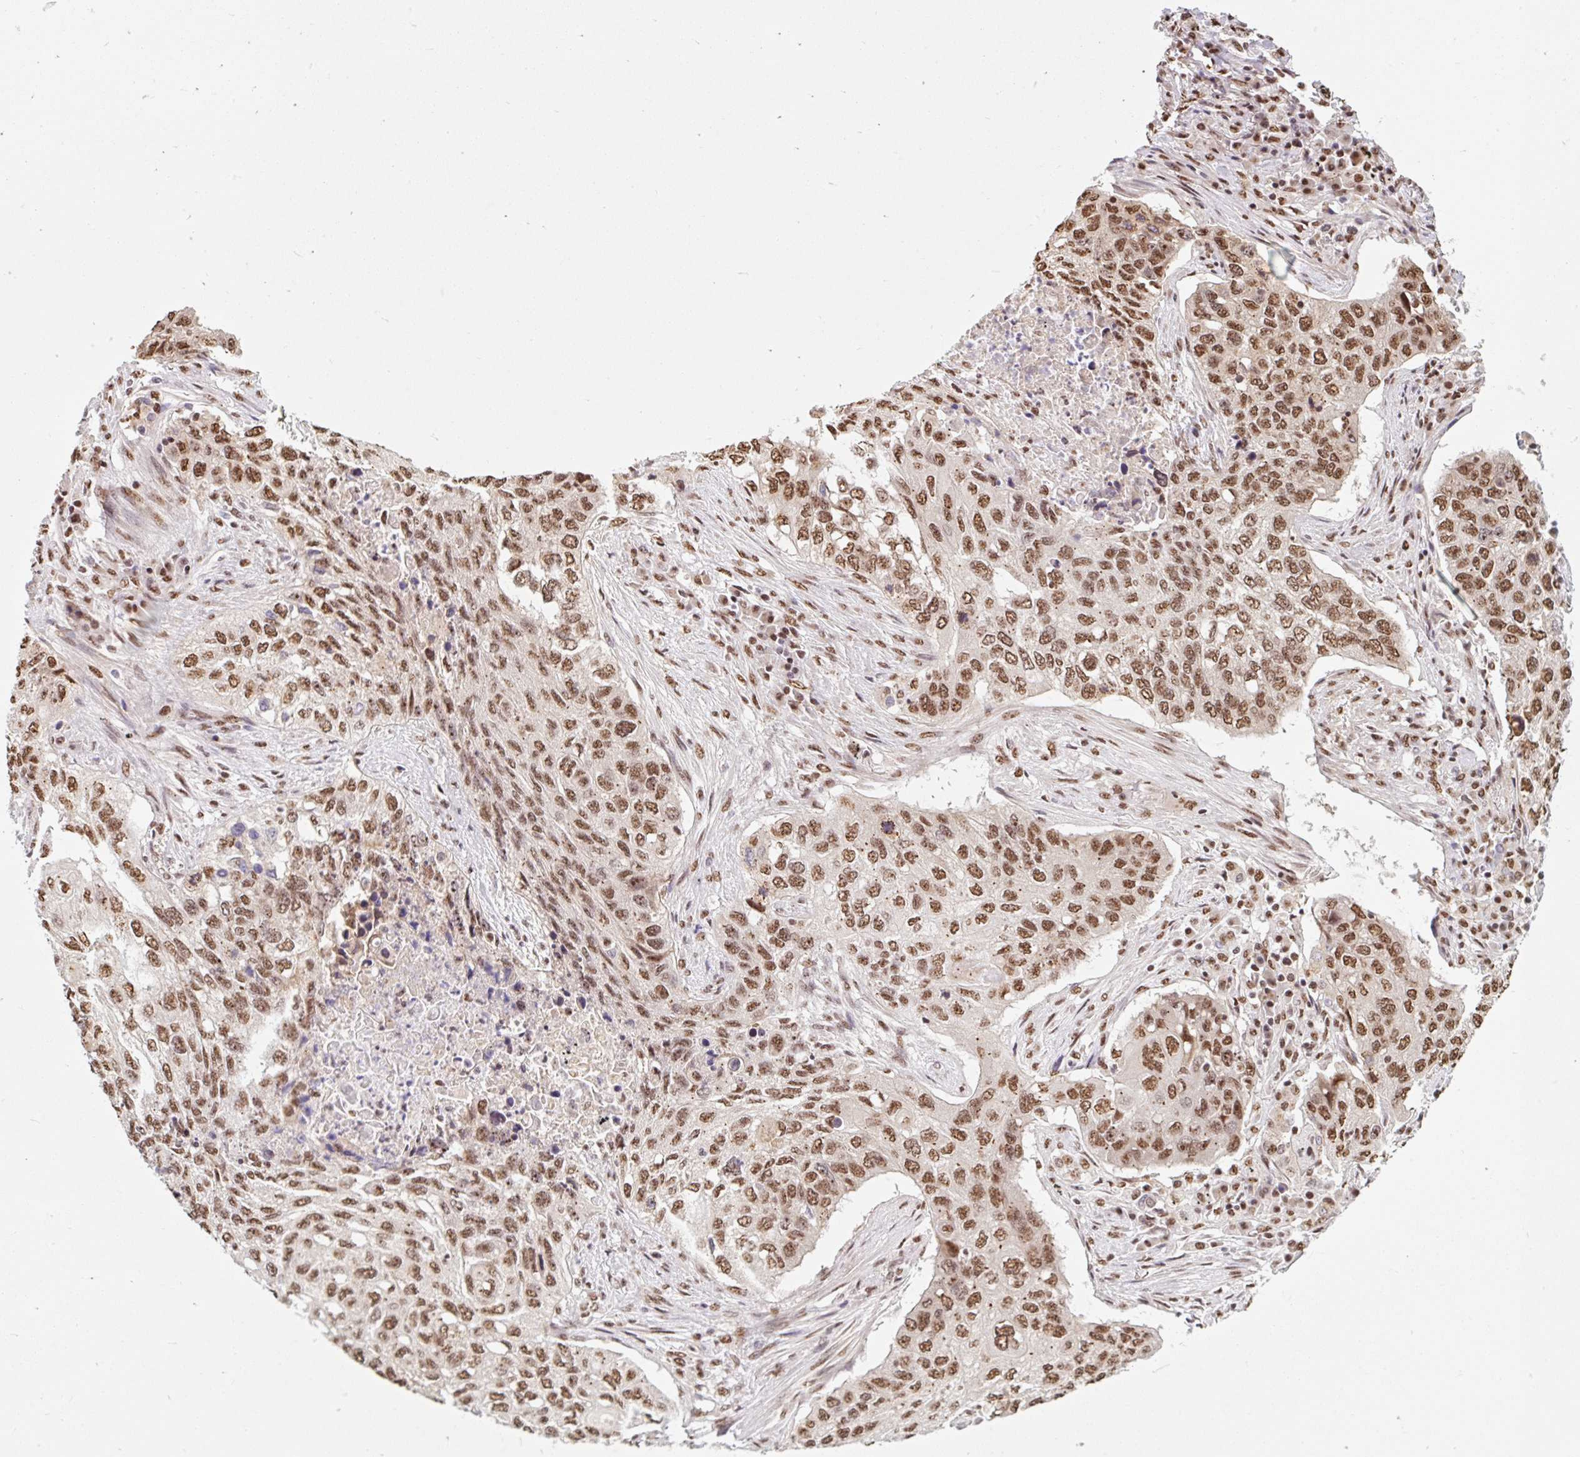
{"staining": {"intensity": "moderate", "quantity": ">75%", "location": "nuclear"}, "tissue": "lung cancer", "cell_type": "Tumor cells", "image_type": "cancer", "snomed": [{"axis": "morphology", "description": "Squamous cell carcinoma, NOS"}, {"axis": "topography", "description": "Lung"}], "caption": "Lung cancer stained with DAB (3,3'-diaminobenzidine) immunohistochemistry demonstrates medium levels of moderate nuclear staining in about >75% of tumor cells.", "gene": "BICRA", "patient": {"sex": "female", "age": 63}}